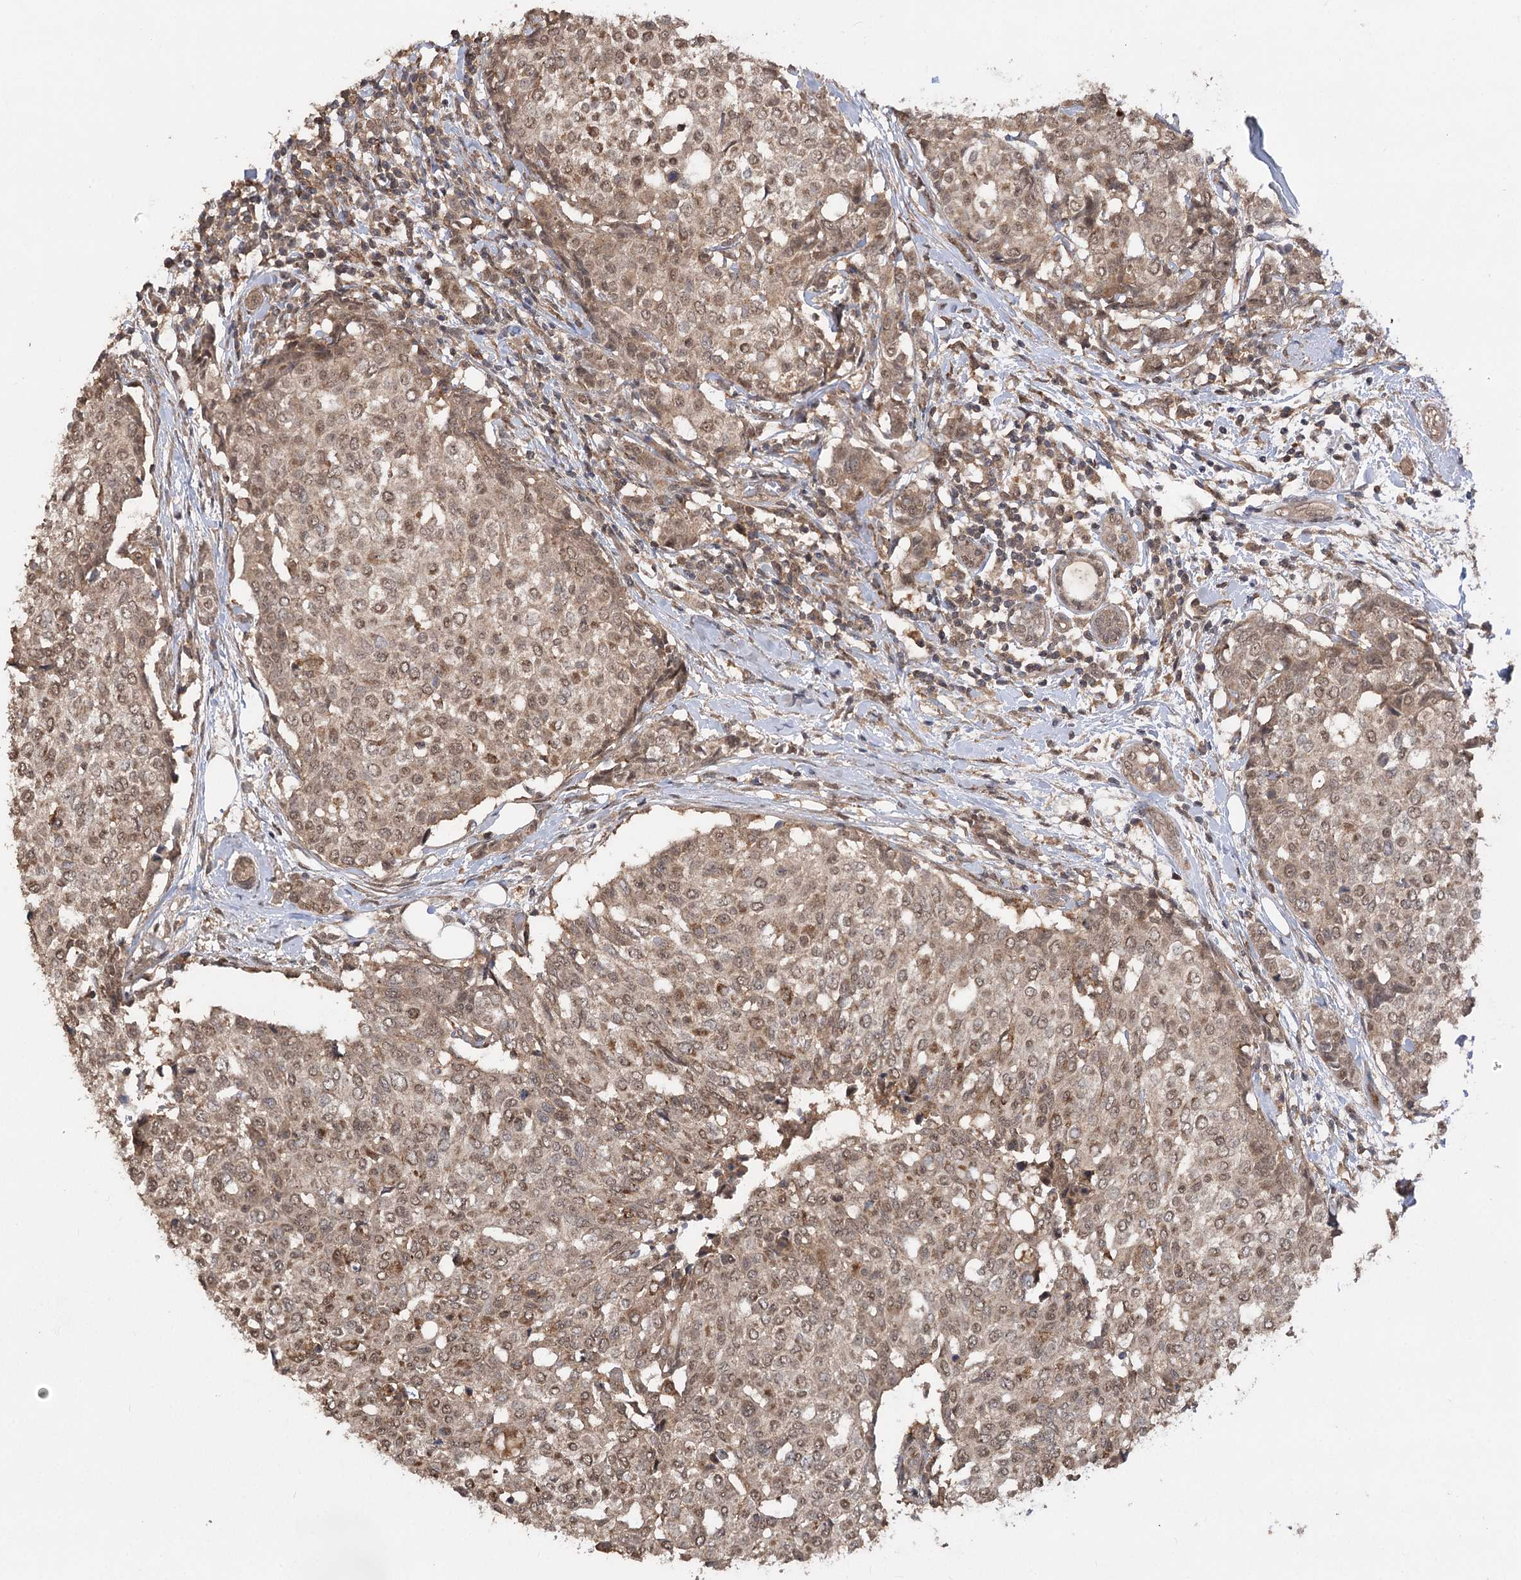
{"staining": {"intensity": "moderate", "quantity": ">75%", "location": "cytoplasmic/membranous,nuclear"}, "tissue": "breast cancer", "cell_type": "Tumor cells", "image_type": "cancer", "snomed": [{"axis": "morphology", "description": "Lobular carcinoma"}, {"axis": "topography", "description": "Breast"}], "caption": "Human breast lobular carcinoma stained with a protein marker displays moderate staining in tumor cells.", "gene": "TENM2", "patient": {"sex": "female", "age": 51}}